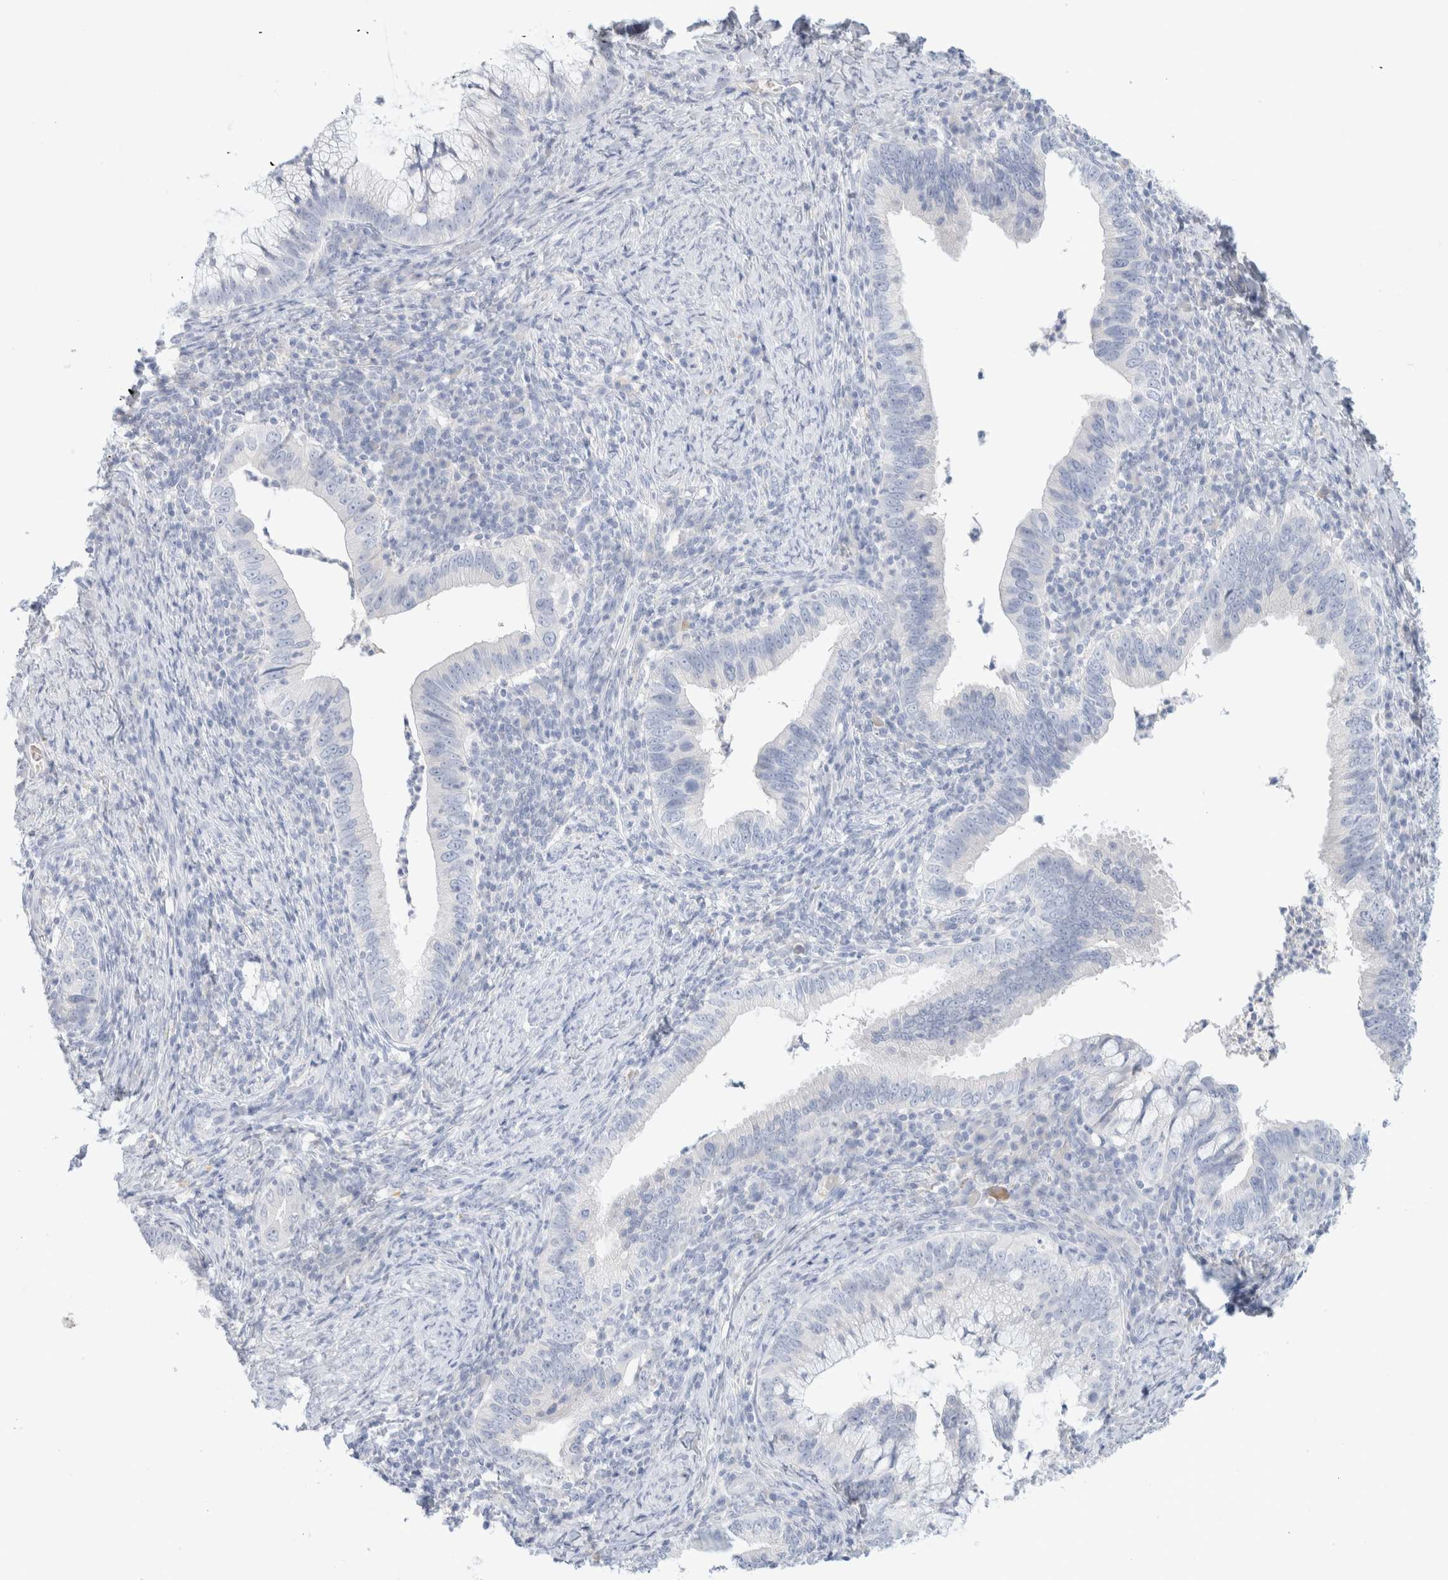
{"staining": {"intensity": "negative", "quantity": "none", "location": "none"}, "tissue": "cervical cancer", "cell_type": "Tumor cells", "image_type": "cancer", "snomed": [{"axis": "morphology", "description": "Adenocarcinoma, NOS"}, {"axis": "topography", "description": "Cervix"}], "caption": "A histopathology image of cervical cancer (adenocarcinoma) stained for a protein demonstrates no brown staining in tumor cells.", "gene": "CPQ", "patient": {"sex": "female", "age": 36}}